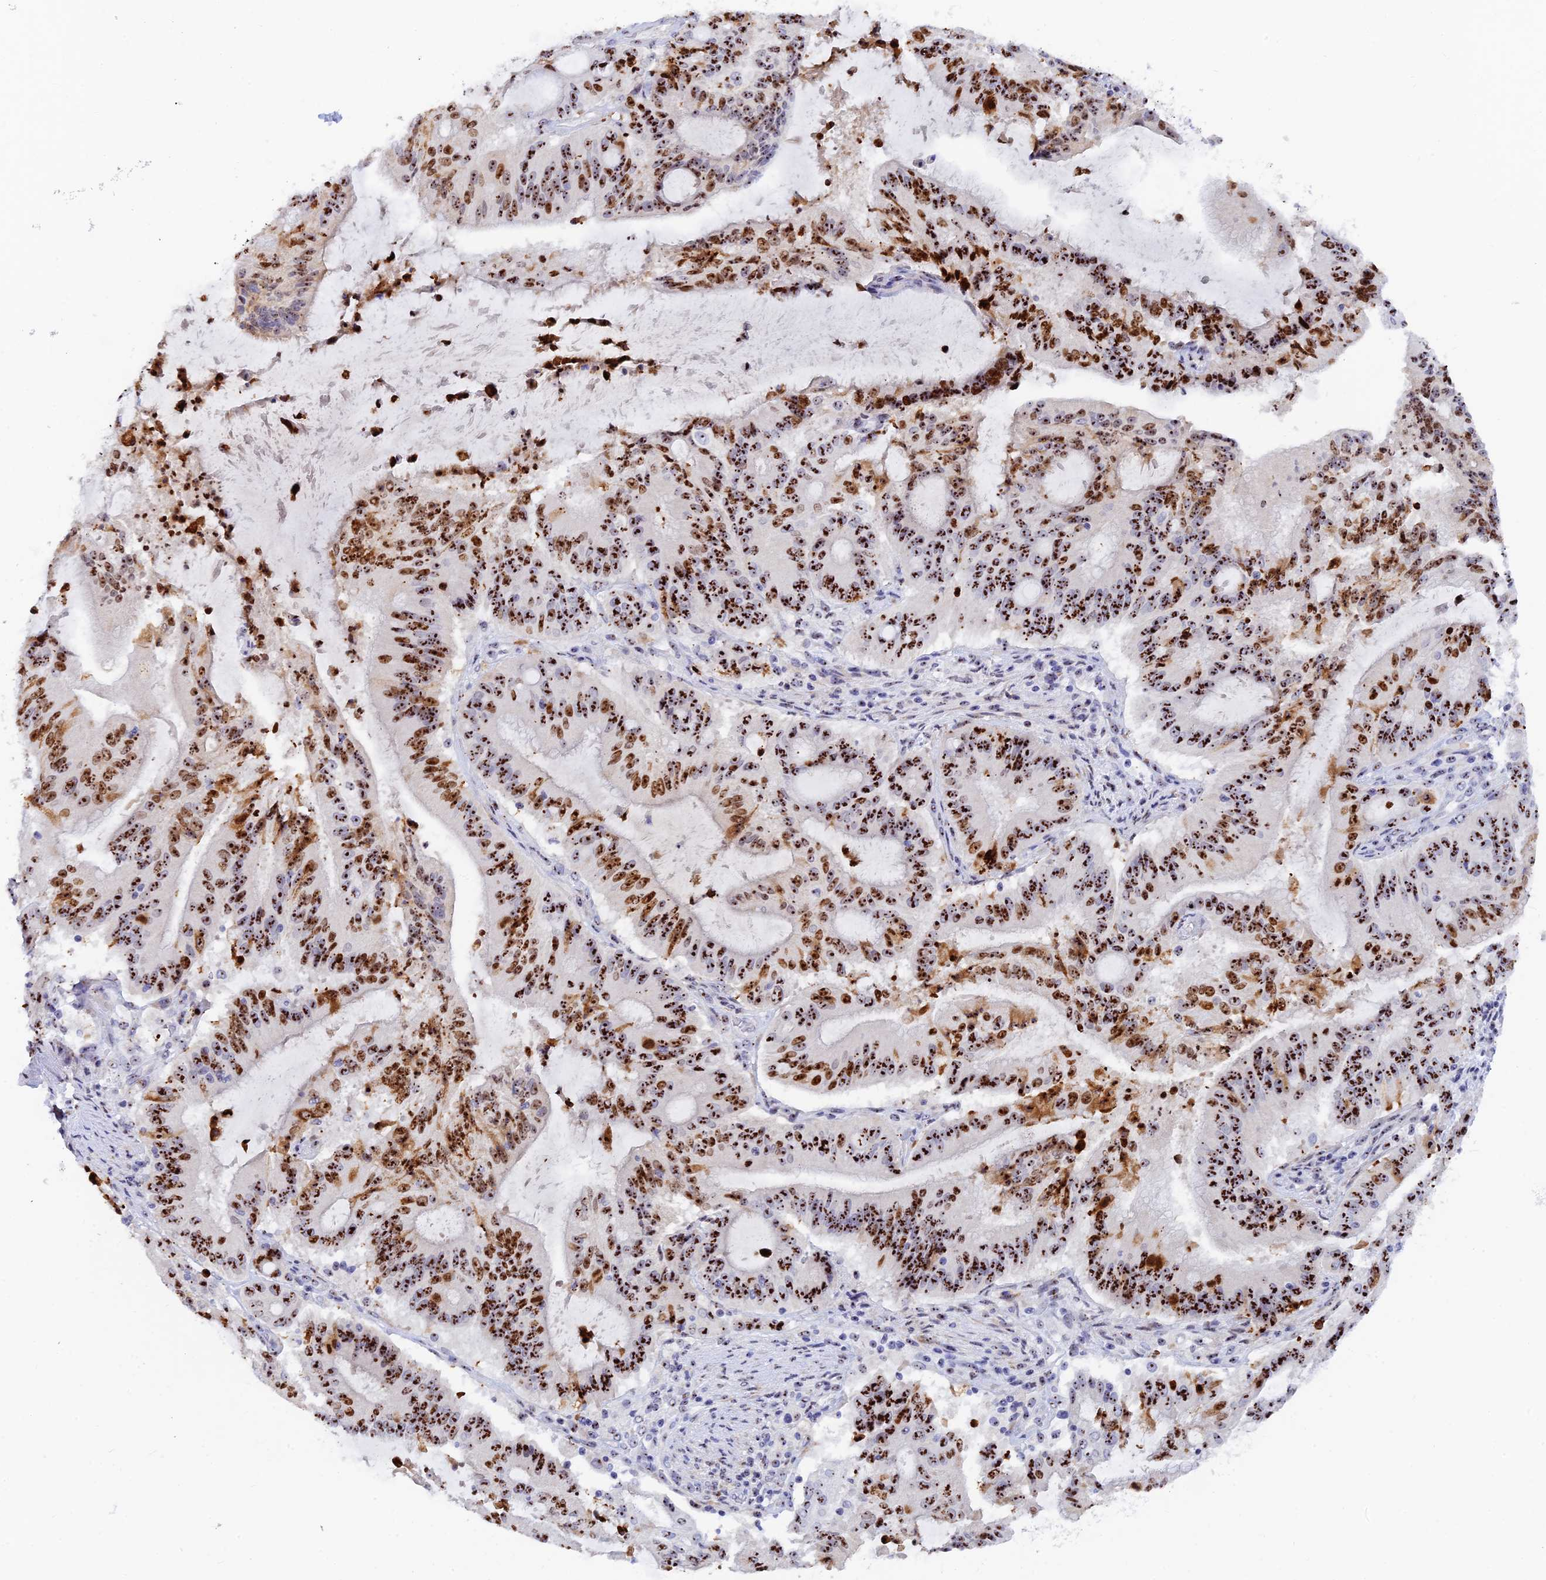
{"staining": {"intensity": "strong", "quantity": ">75%", "location": "cytoplasmic/membranous,nuclear"}, "tissue": "liver cancer", "cell_type": "Tumor cells", "image_type": "cancer", "snomed": [{"axis": "morphology", "description": "Normal tissue, NOS"}, {"axis": "morphology", "description": "Cholangiocarcinoma"}, {"axis": "topography", "description": "Liver"}, {"axis": "topography", "description": "Peripheral nerve tissue"}], "caption": "IHC photomicrograph of human liver cholangiocarcinoma stained for a protein (brown), which displays high levels of strong cytoplasmic/membranous and nuclear positivity in approximately >75% of tumor cells.", "gene": "RSL1D1", "patient": {"sex": "female", "age": 73}}